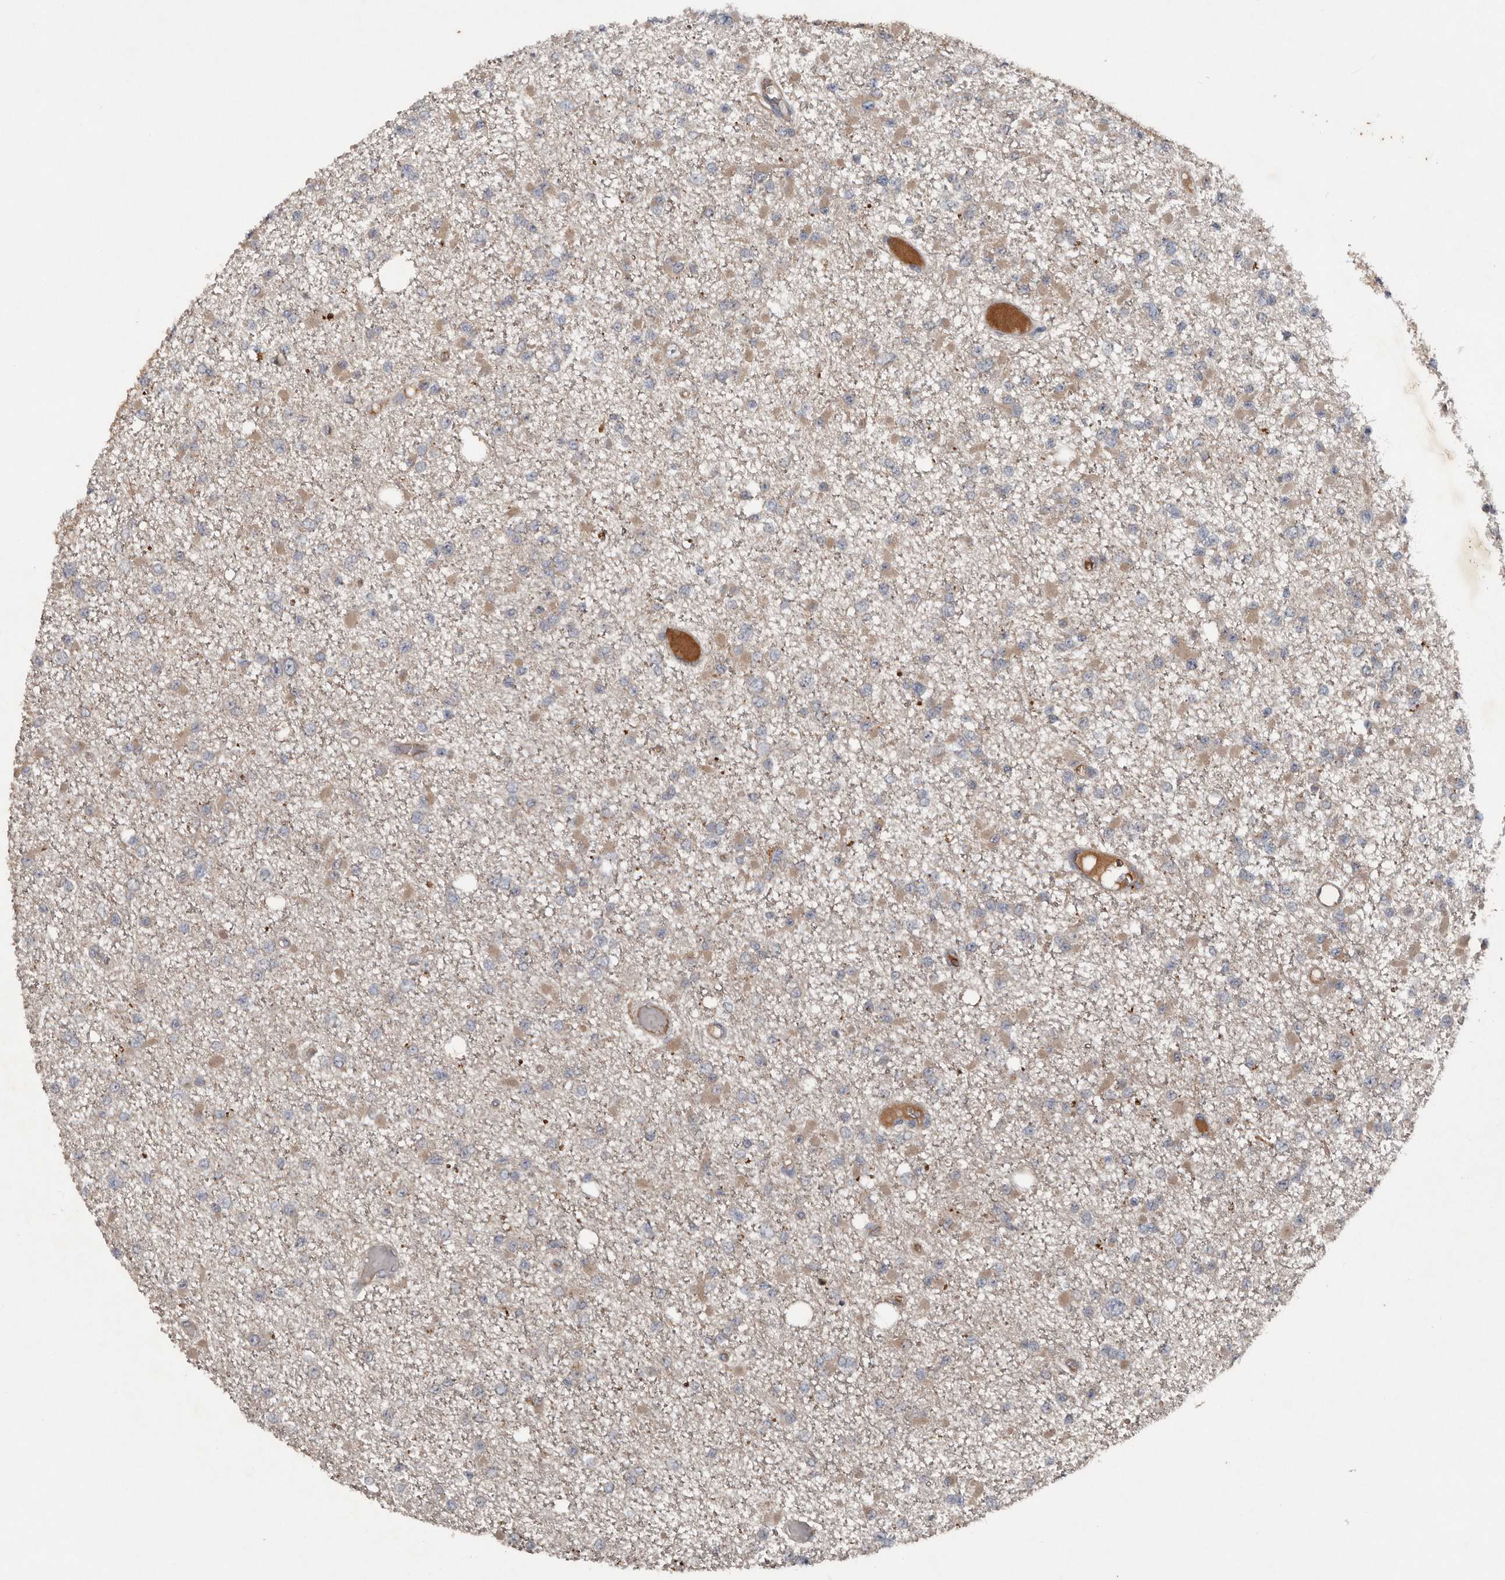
{"staining": {"intensity": "weak", "quantity": "25%-75%", "location": "cytoplasmic/membranous"}, "tissue": "glioma", "cell_type": "Tumor cells", "image_type": "cancer", "snomed": [{"axis": "morphology", "description": "Glioma, malignant, Low grade"}, {"axis": "topography", "description": "Brain"}], "caption": "Immunohistochemistry micrograph of human low-grade glioma (malignant) stained for a protein (brown), which shows low levels of weak cytoplasmic/membranous expression in approximately 25%-75% of tumor cells.", "gene": "DNAJB4", "patient": {"sex": "female", "age": 22}}